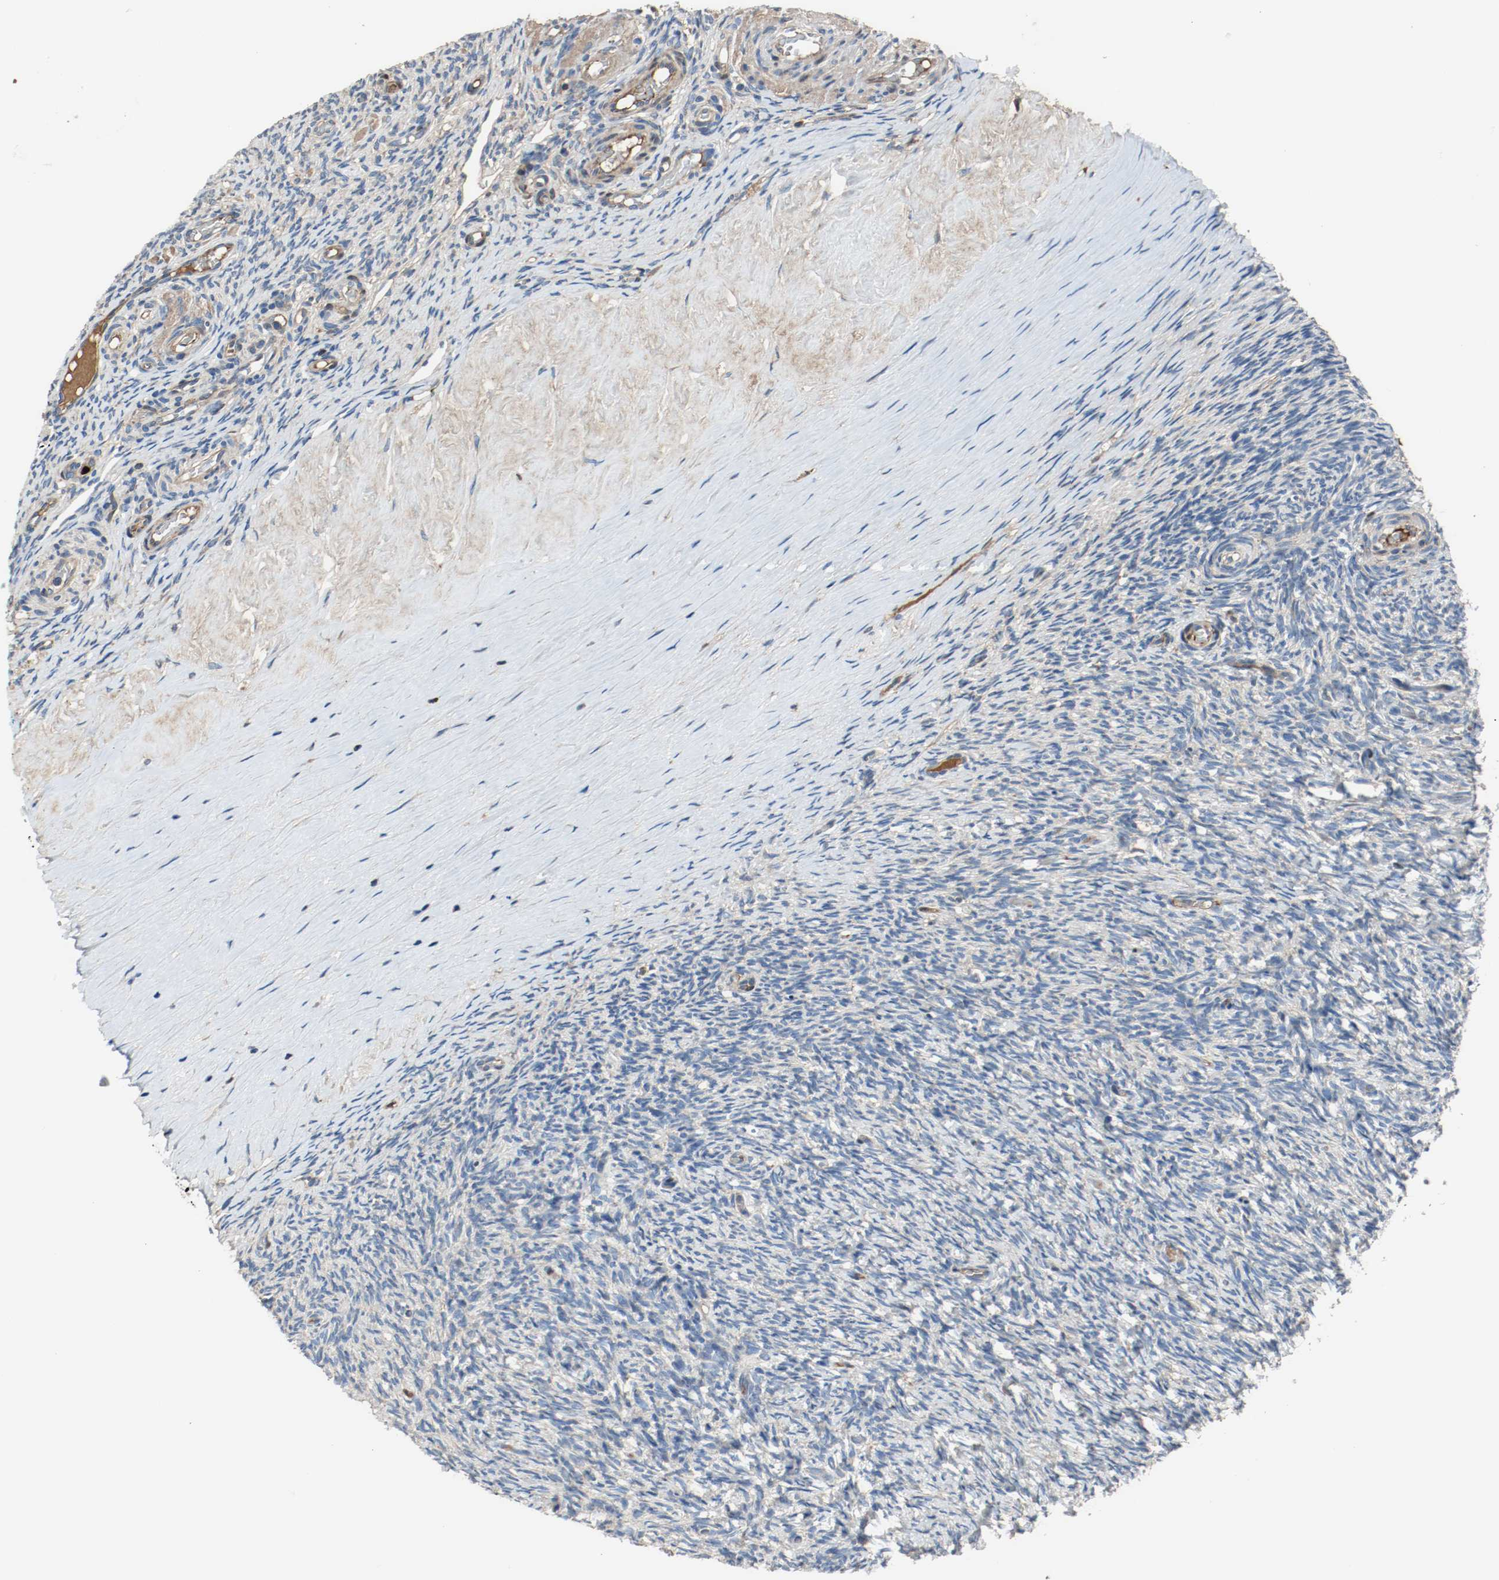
{"staining": {"intensity": "negative", "quantity": "none", "location": "none"}, "tissue": "ovary", "cell_type": "Ovarian stroma cells", "image_type": "normal", "snomed": [{"axis": "morphology", "description": "Normal tissue, NOS"}, {"axis": "topography", "description": "Ovary"}], "caption": "High power microscopy photomicrograph of an immunohistochemistry (IHC) micrograph of unremarkable ovary, revealing no significant positivity in ovarian stroma cells.", "gene": "BLK", "patient": {"sex": "female", "age": 60}}